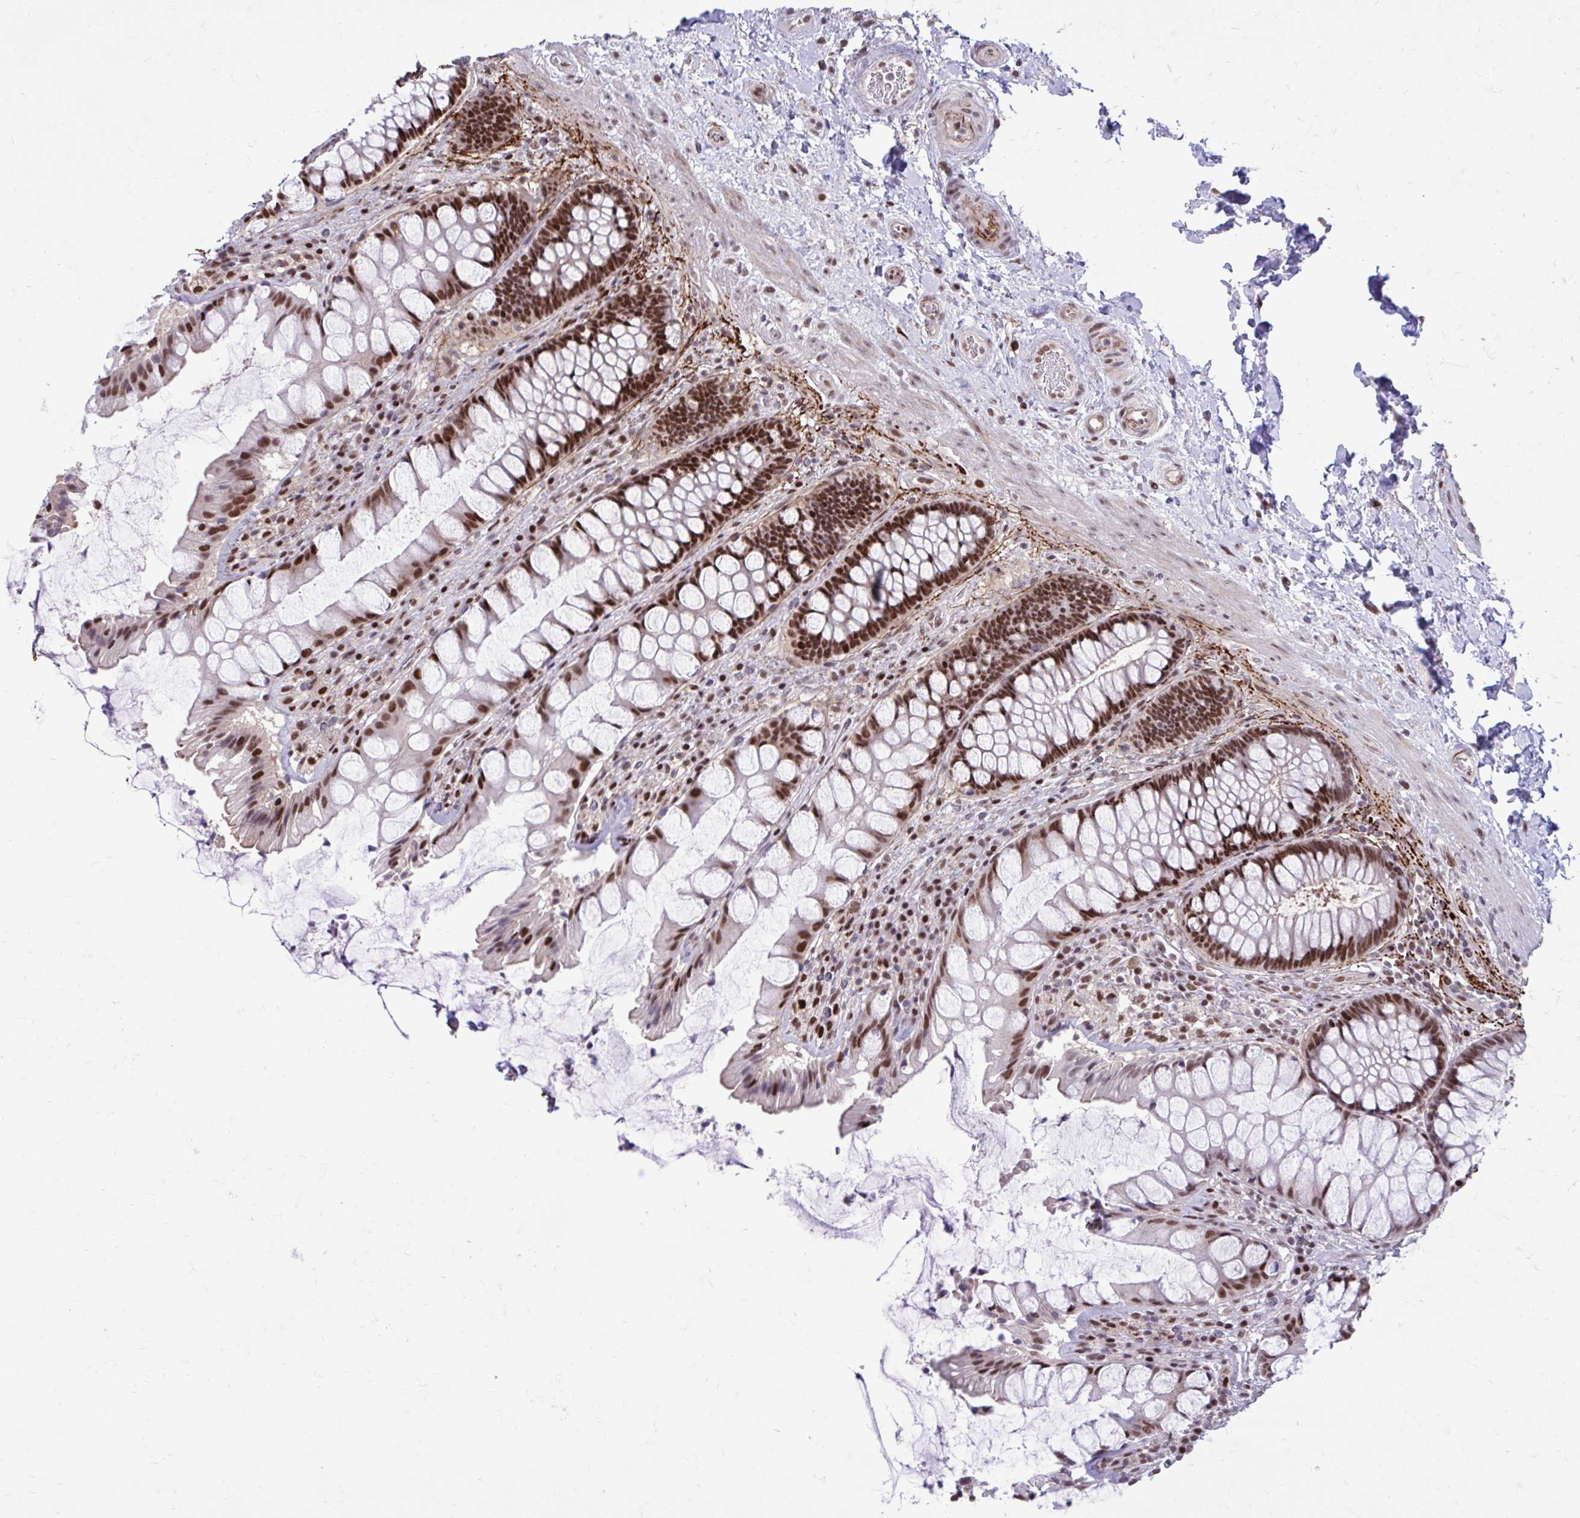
{"staining": {"intensity": "strong", "quantity": ">75%", "location": "nuclear"}, "tissue": "rectum", "cell_type": "Glandular cells", "image_type": "normal", "snomed": [{"axis": "morphology", "description": "Normal tissue, NOS"}, {"axis": "topography", "description": "Rectum"}], "caption": "The micrograph demonstrates immunohistochemical staining of unremarkable rectum. There is strong nuclear expression is present in approximately >75% of glandular cells. The protein of interest is stained brown, and the nuclei are stained in blue (DAB IHC with brightfield microscopy, high magnification).", "gene": "PSME4", "patient": {"sex": "female", "age": 58}}